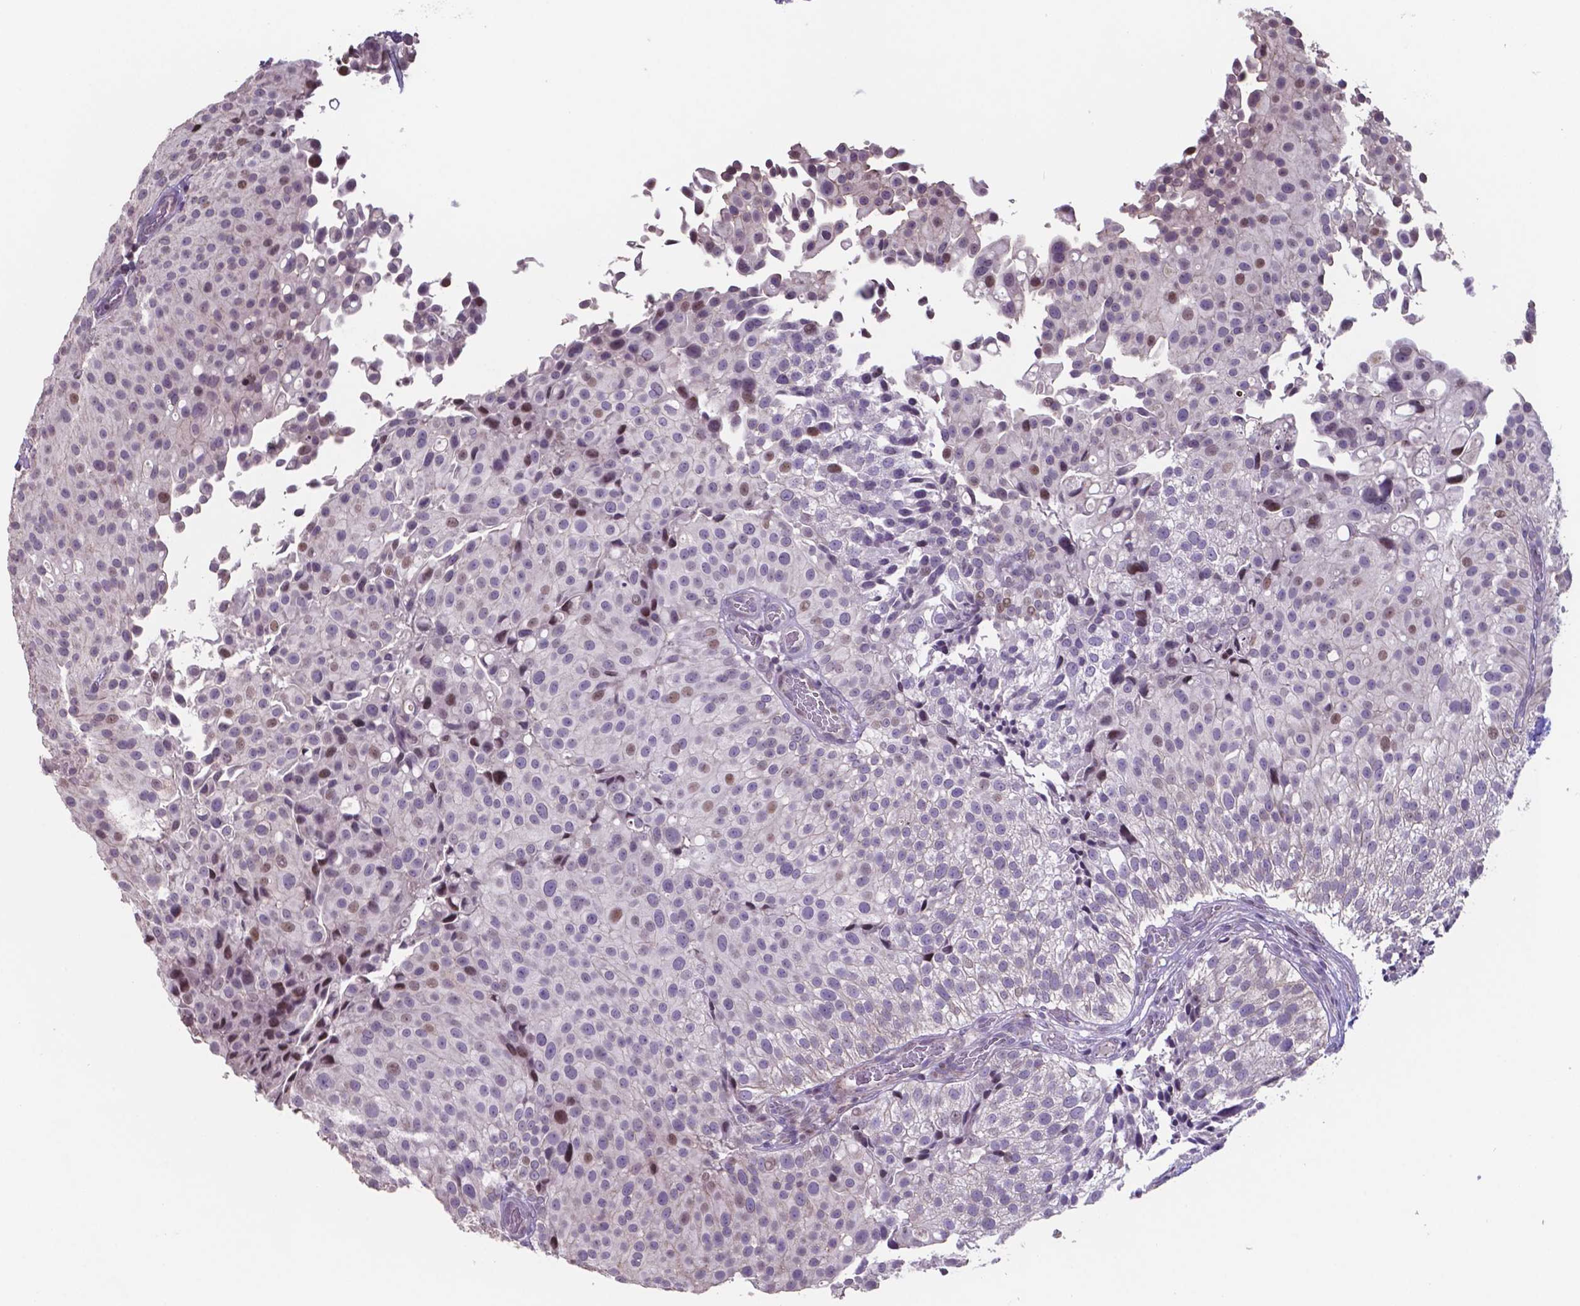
{"staining": {"intensity": "moderate", "quantity": "<25%", "location": "nuclear"}, "tissue": "urothelial cancer", "cell_type": "Tumor cells", "image_type": "cancer", "snomed": [{"axis": "morphology", "description": "Urothelial carcinoma, Low grade"}, {"axis": "topography", "description": "Urinary bladder"}], "caption": "A micrograph showing moderate nuclear expression in approximately <25% of tumor cells in urothelial cancer, as visualized by brown immunohistochemical staining.", "gene": "MLC1", "patient": {"sex": "male", "age": 80}}